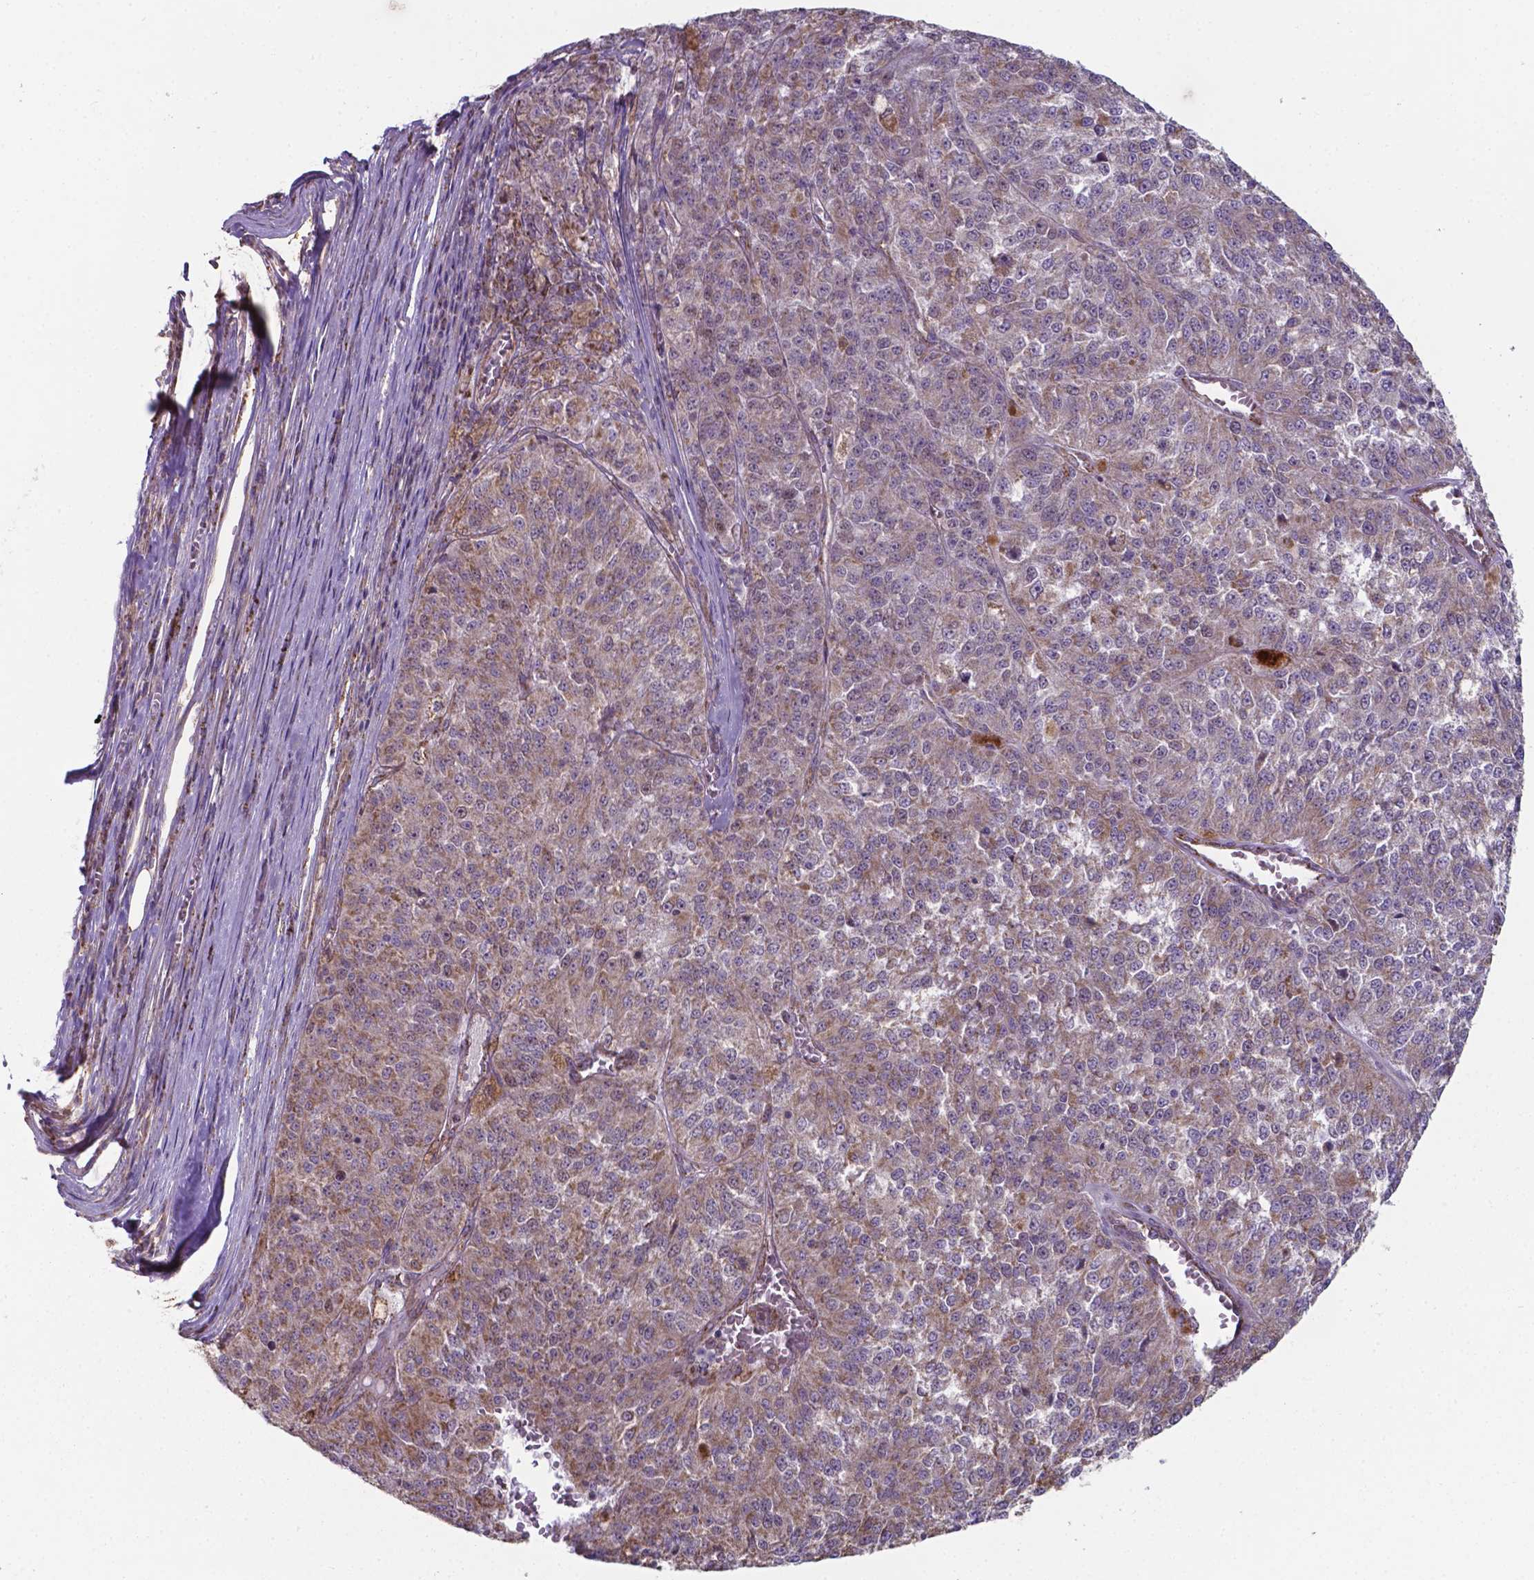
{"staining": {"intensity": "weak", "quantity": "25%-75%", "location": "cytoplasmic/membranous"}, "tissue": "melanoma", "cell_type": "Tumor cells", "image_type": "cancer", "snomed": [{"axis": "morphology", "description": "Malignant melanoma, Metastatic site"}, {"axis": "topography", "description": "Lymph node"}], "caption": "High-magnification brightfield microscopy of malignant melanoma (metastatic site) stained with DAB (brown) and counterstained with hematoxylin (blue). tumor cells exhibit weak cytoplasmic/membranous positivity is identified in about25%-75% of cells. The staining was performed using DAB, with brown indicating positive protein expression. Nuclei are stained blue with hematoxylin.", "gene": "FAM114A1", "patient": {"sex": "female", "age": 64}}